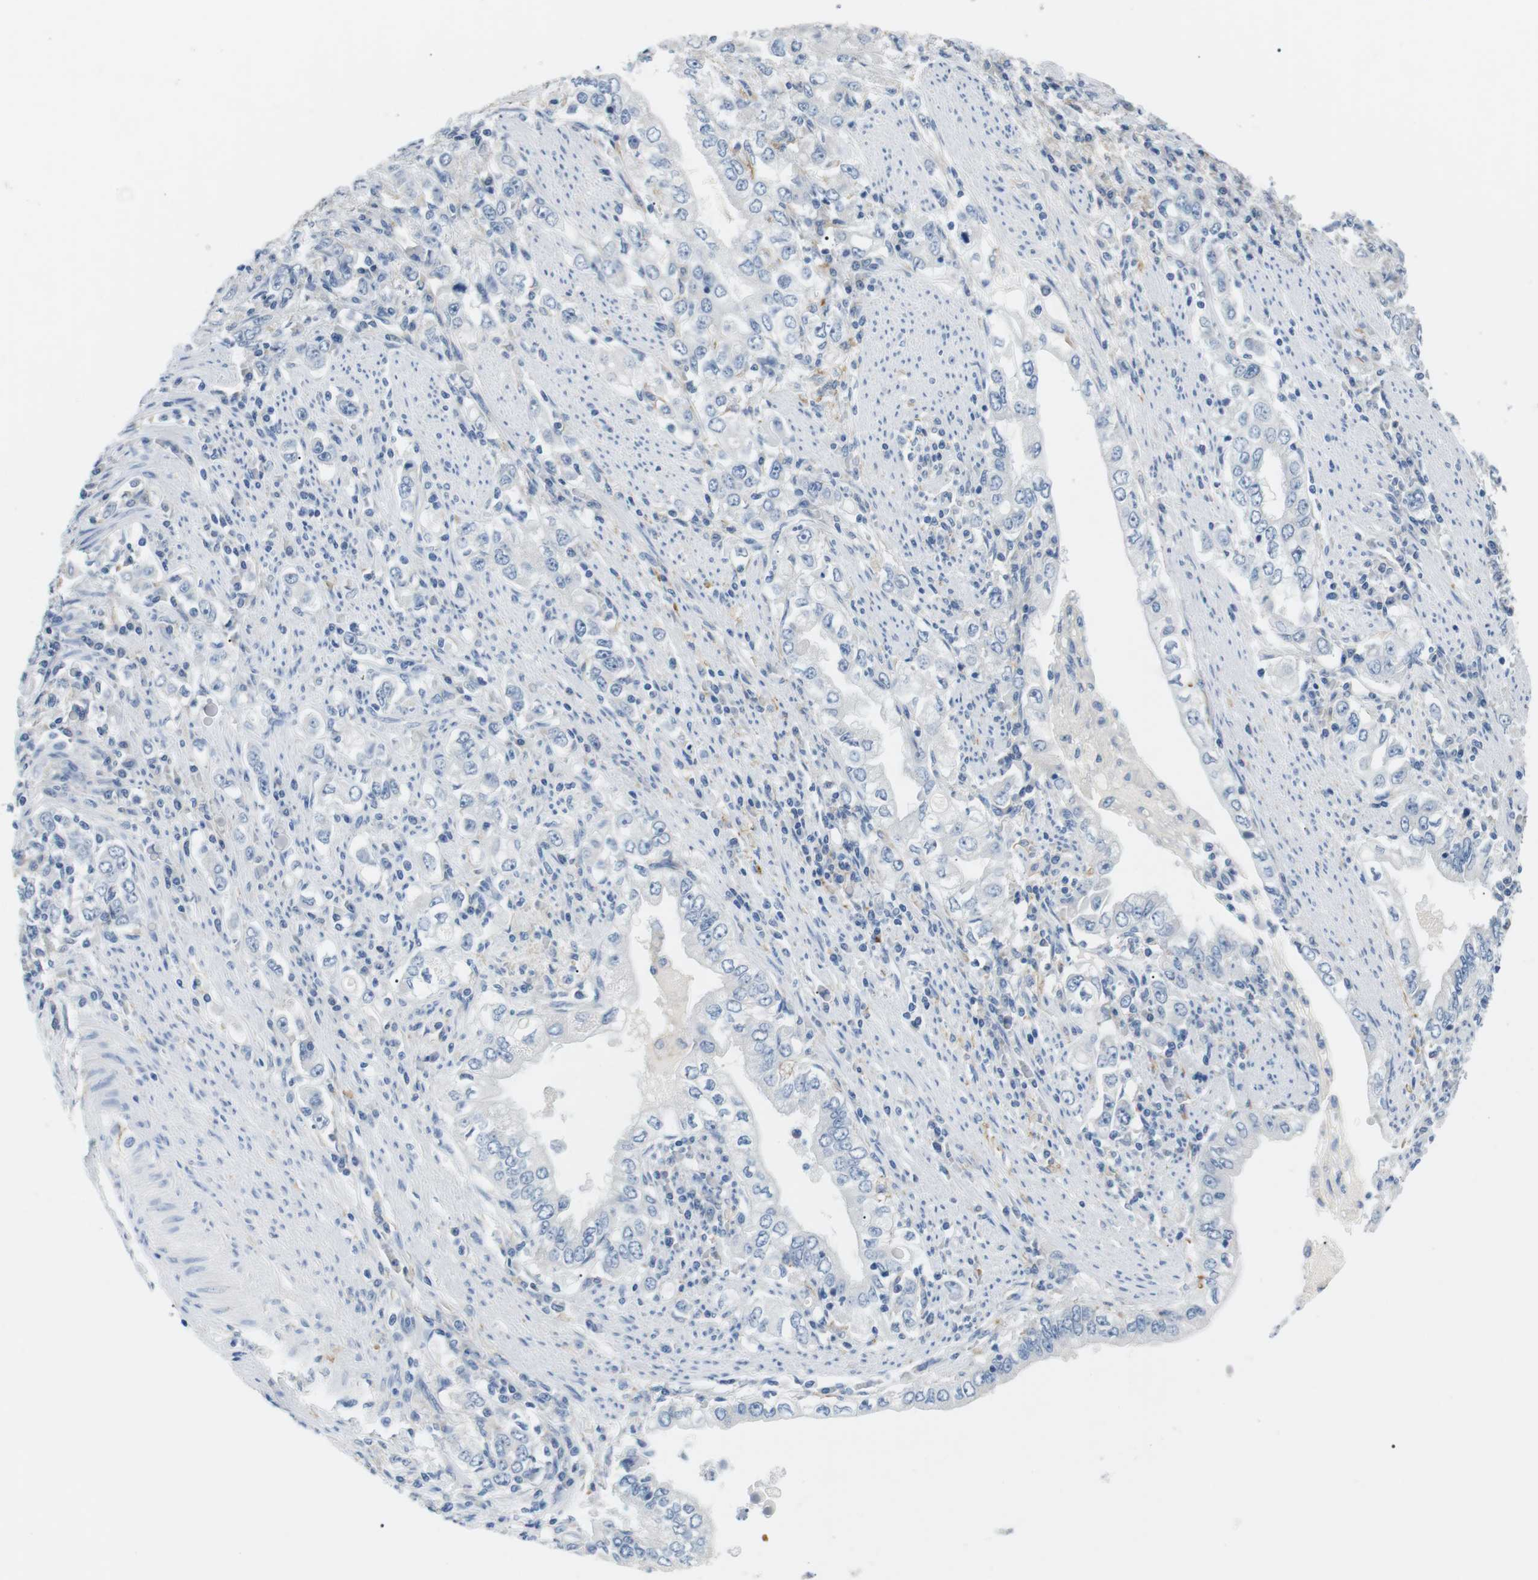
{"staining": {"intensity": "negative", "quantity": "none", "location": "none"}, "tissue": "stomach cancer", "cell_type": "Tumor cells", "image_type": "cancer", "snomed": [{"axis": "morphology", "description": "Adenocarcinoma, NOS"}, {"axis": "topography", "description": "Stomach, lower"}], "caption": "This is an immunohistochemistry (IHC) micrograph of human adenocarcinoma (stomach). There is no expression in tumor cells.", "gene": "FCGRT", "patient": {"sex": "female", "age": 72}}